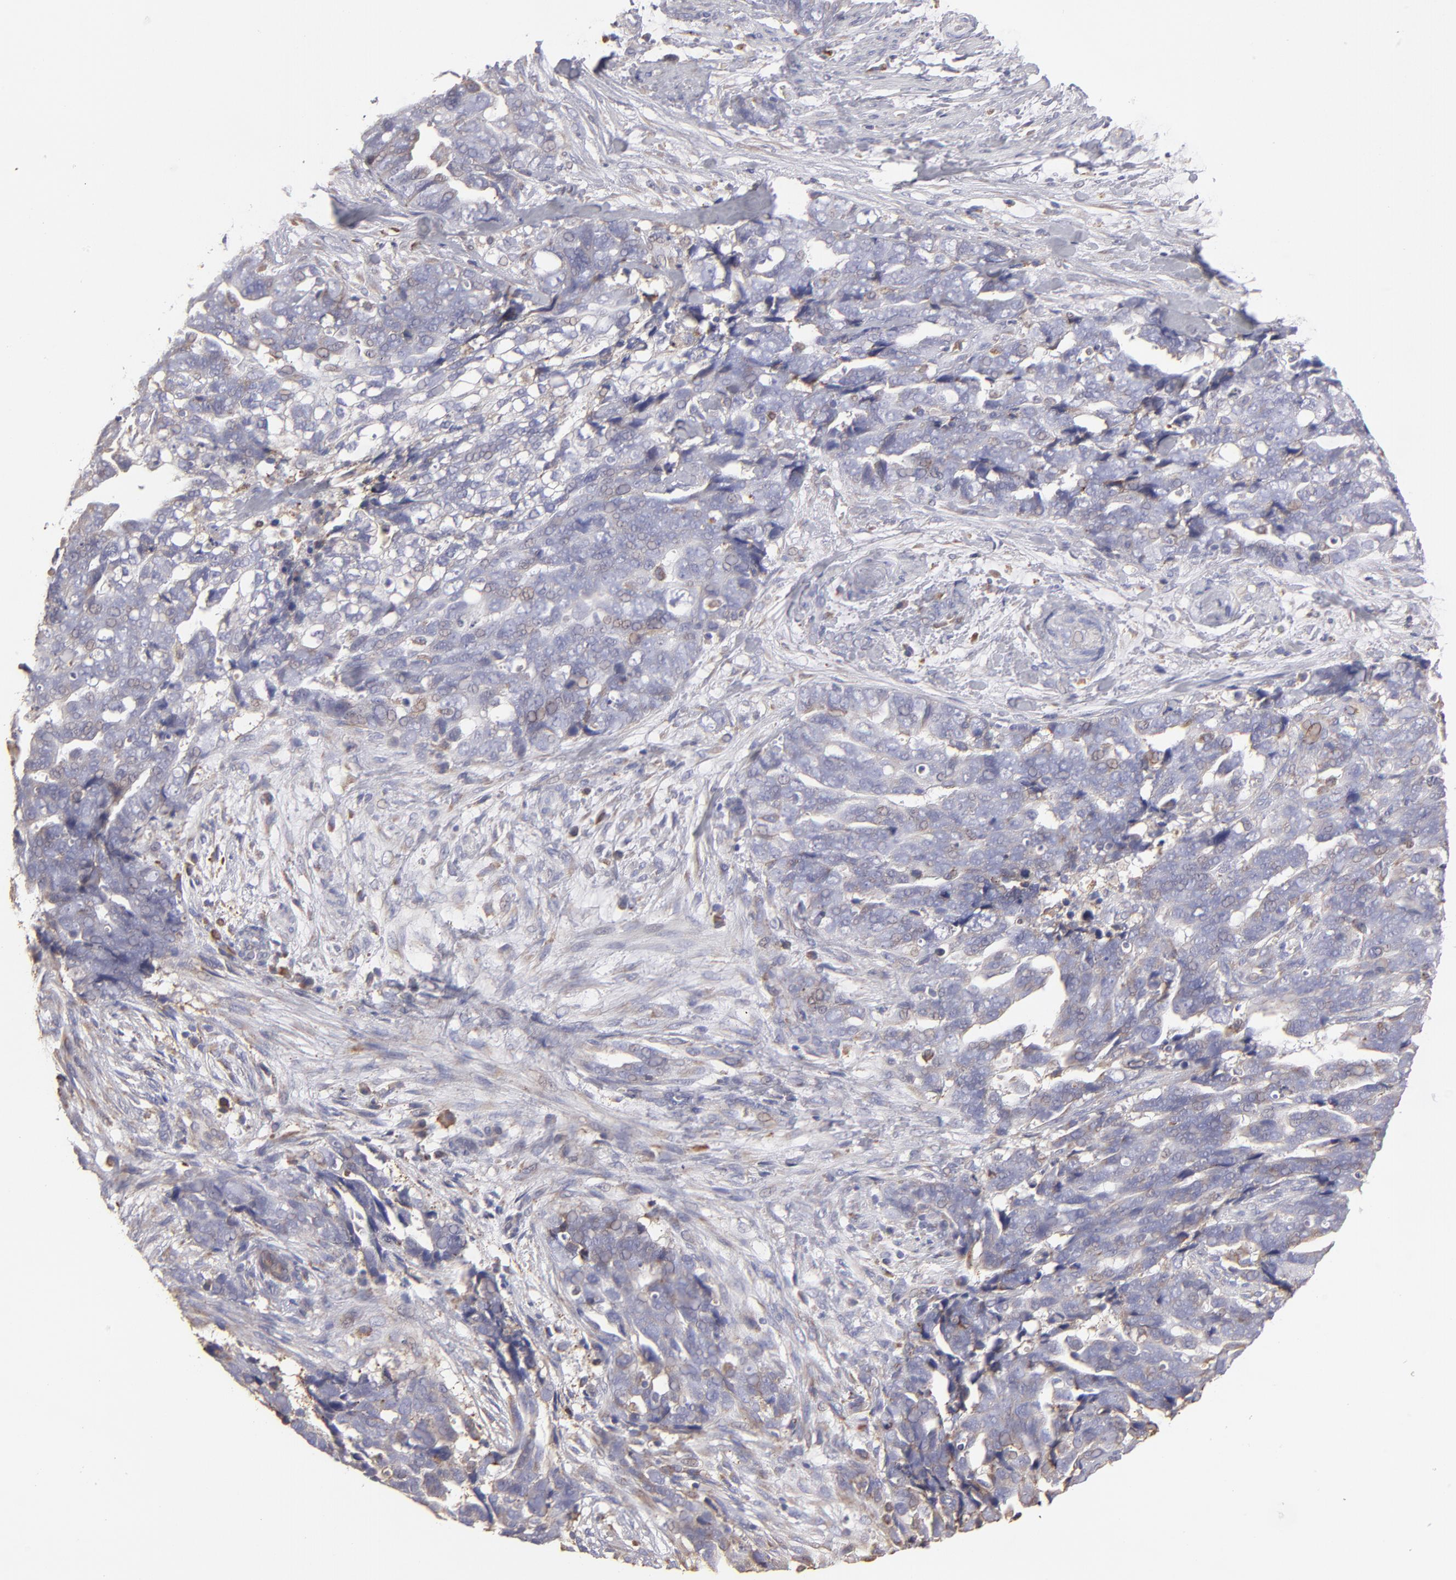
{"staining": {"intensity": "weak", "quantity": "<25%", "location": "cytoplasmic/membranous"}, "tissue": "ovarian cancer", "cell_type": "Tumor cells", "image_type": "cancer", "snomed": [{"axis": "morphology", "description": "Normal tissue, NOS"}, {"axis": "morphology", "description": "Cystadenocarcinoma, serous, NOS"}, {"axis": "topography", "description": "Fallopian tube"}, {"axis": "topography", "description": "Ovary"}], "caption": "The histopathology image reveals no significant expression in tumor cells of ovarian serous cystadenocarcinoma. (DAB immunohistochemistry (IHC), high magnification).", "gene": "CALR", "patient": {"sex": "female", "age": 56}}